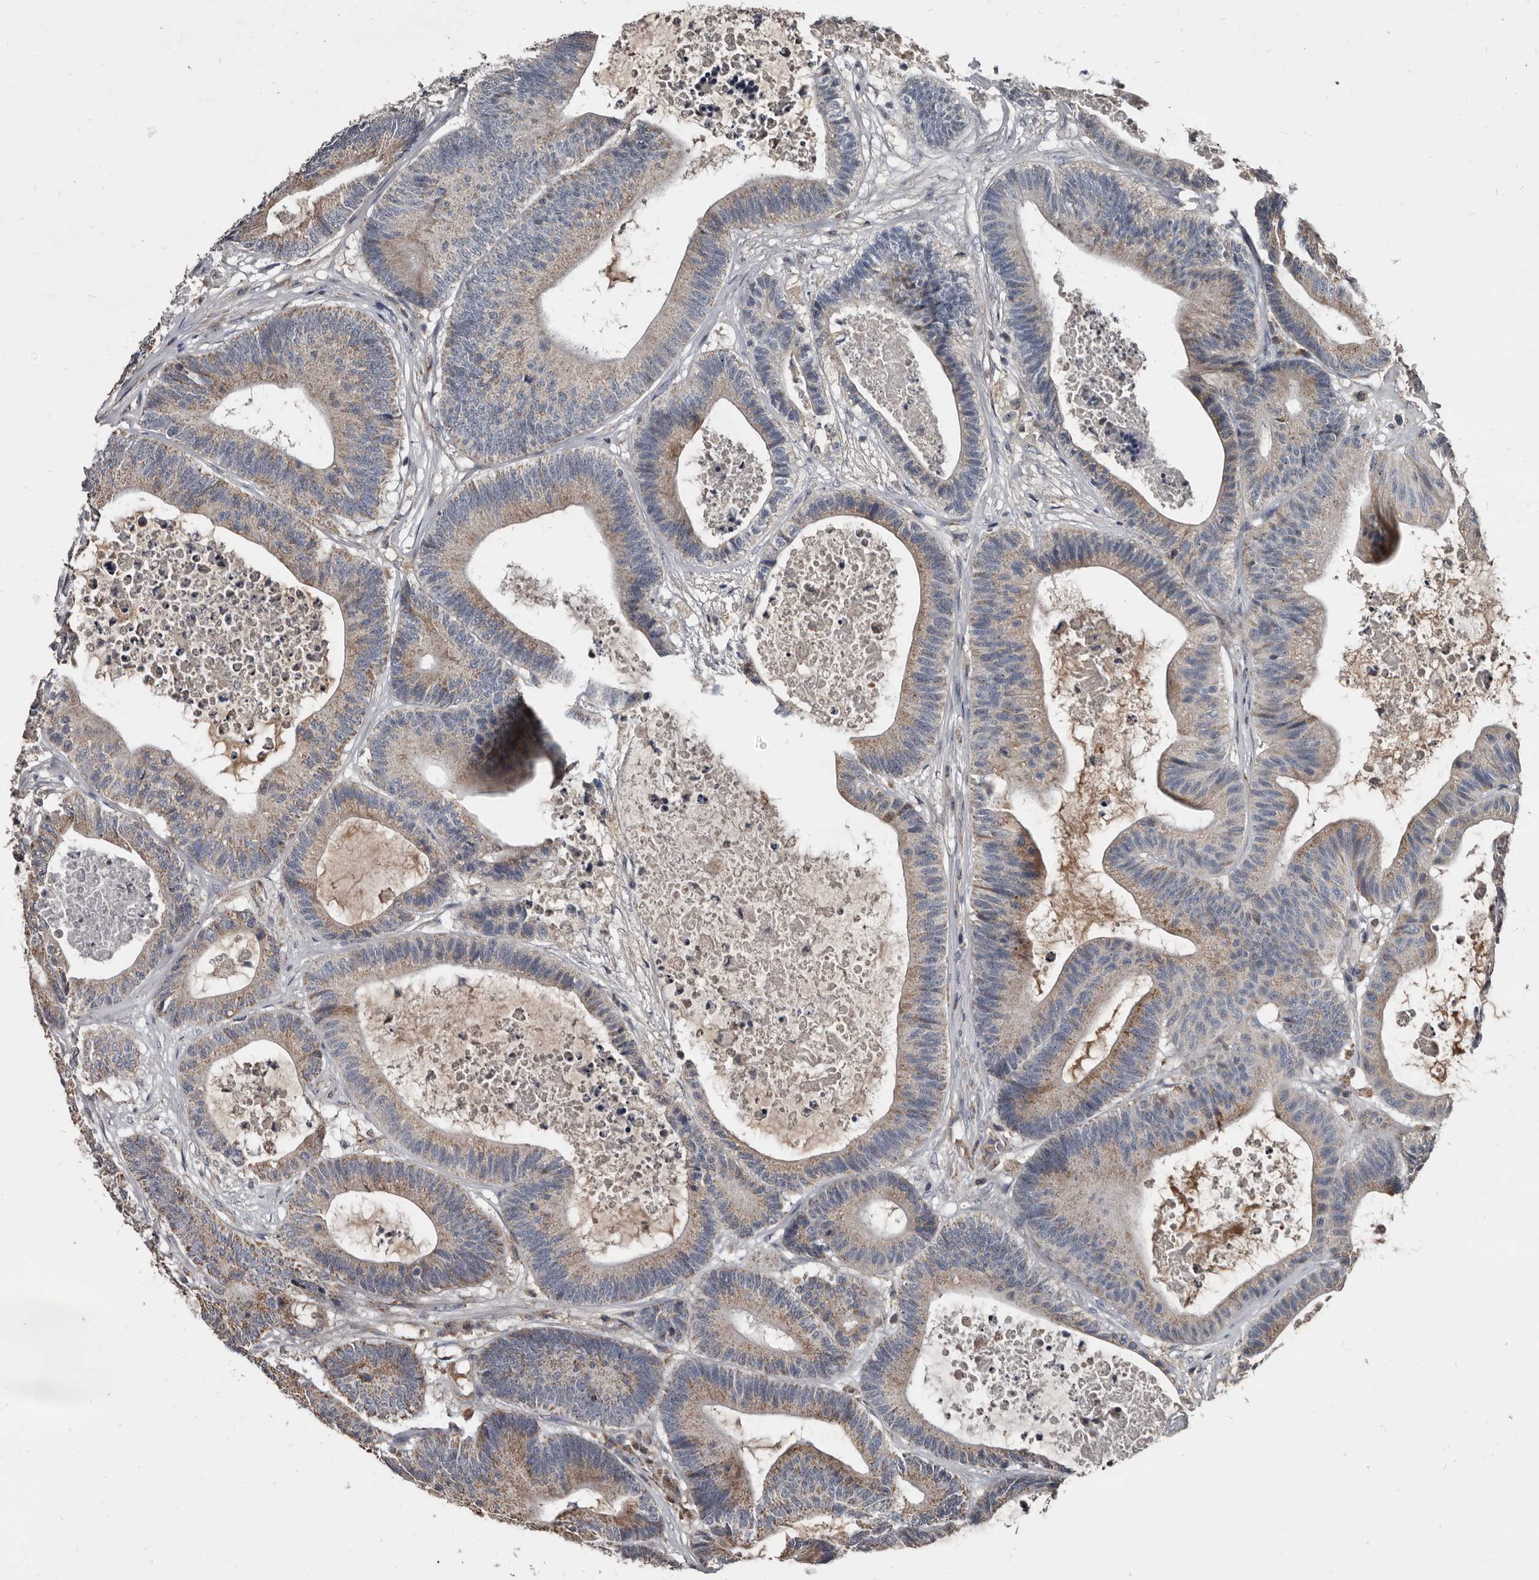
{"staining": {"intensity": "weak", "quantity": ">75%", "location": "cytoplasmic/membranous"}, "tissue": "colorectal cancer", "cell_type": "Tumor cells", "image_type": "cancer", "snomed": [{"axis": "morphology", "description": "Adenocarcinoma, NOS"}, {"axis": "topography", "description": "Colon"}], "caption": "Immunohistochemistry (IHC) of human adenocarcinoma (colorectal) demonstrates low levels of weak cytoplasmic/membranous expression in about >75% of tumor cells. Immunohistochemistry (IHC) stains the protein of interest in brown and the nuclei are stained blue.", "gene": "GREB1", "patient": {"sex": "female", "age": 84}}